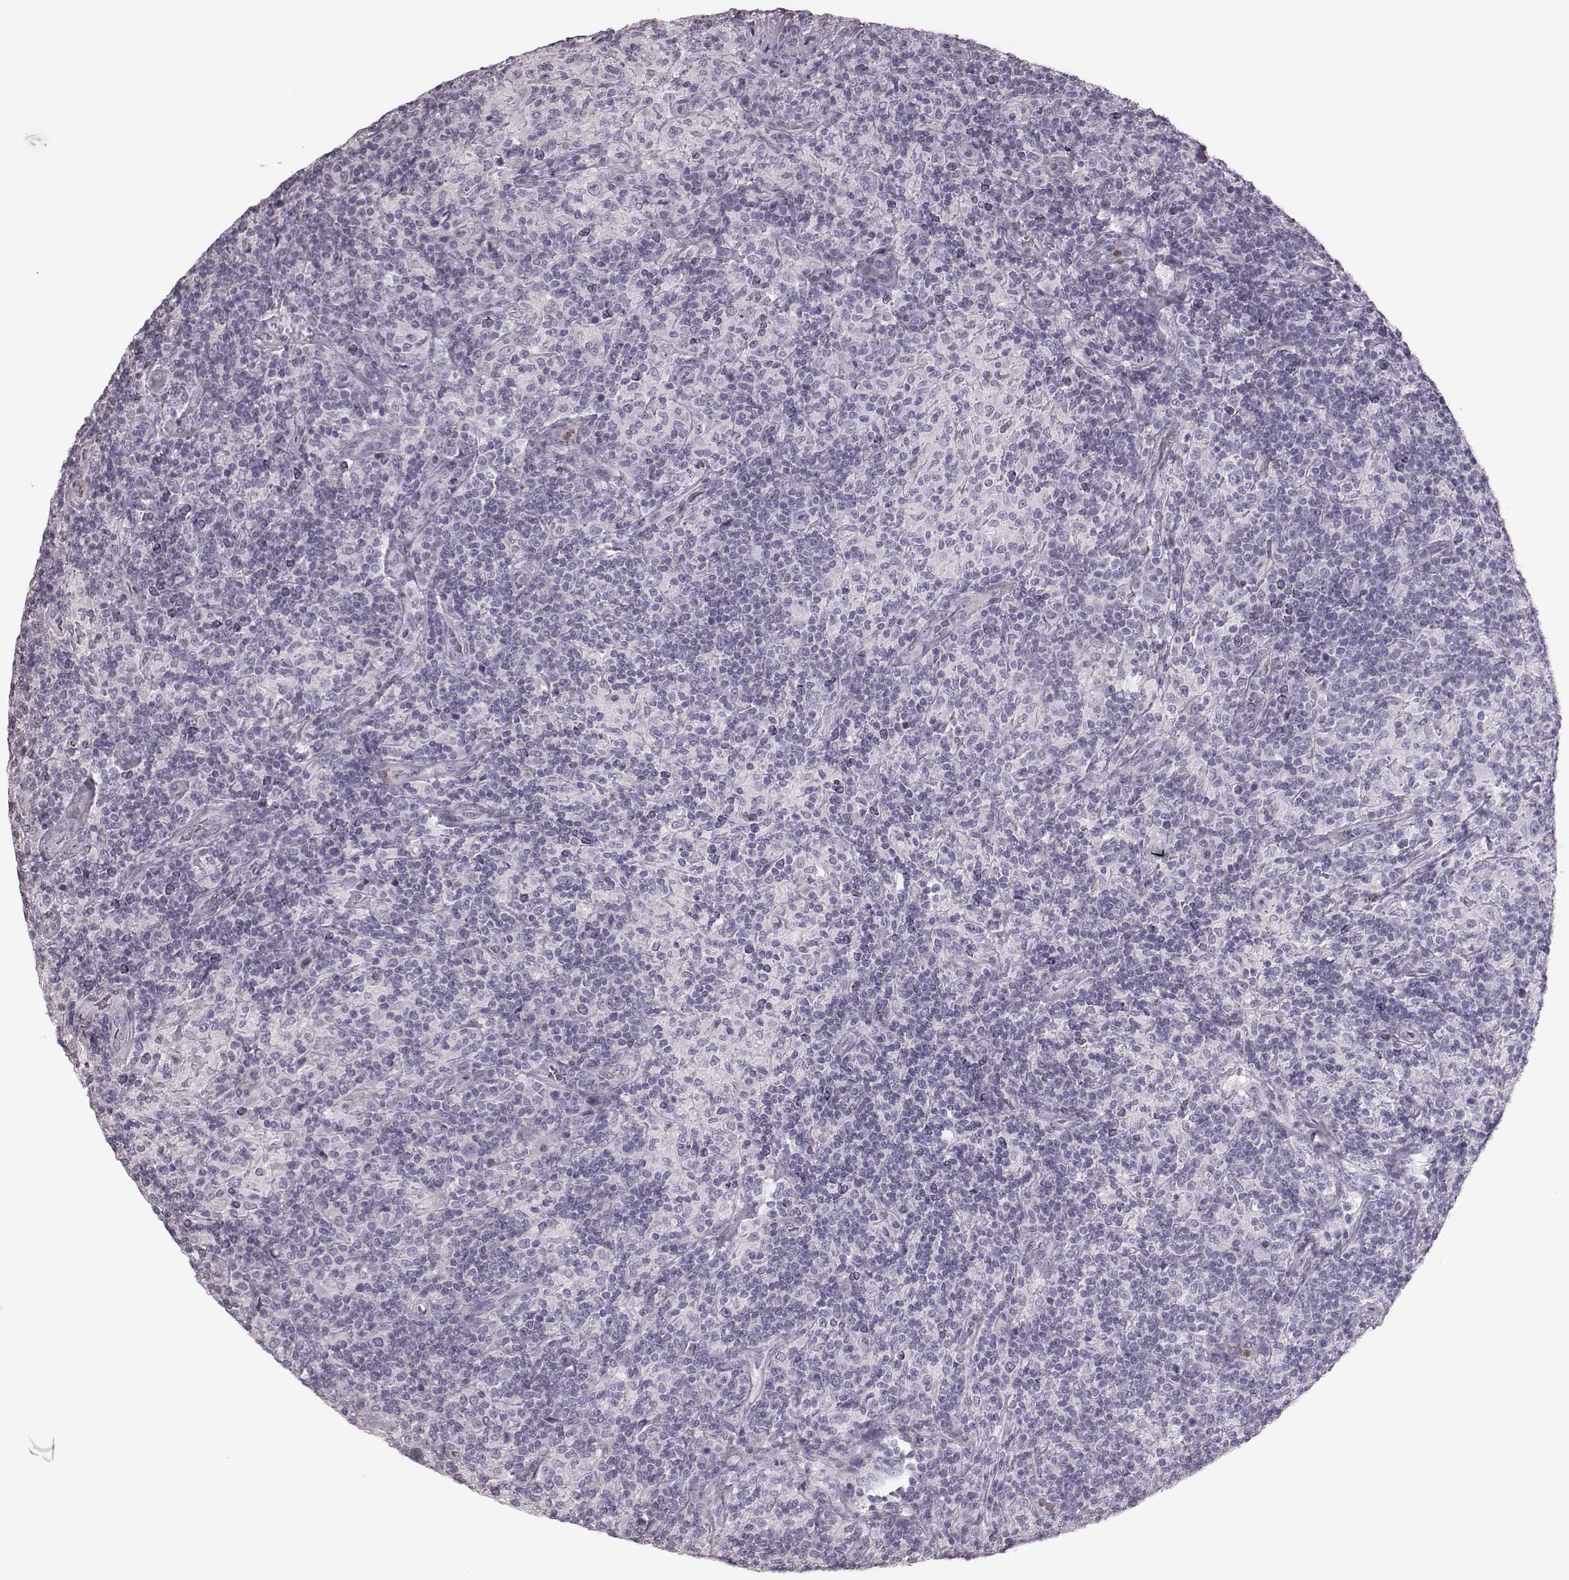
{"staining": {"intensity": "negative", "quantity": "none", "location": "none"}, "tissue": "lymphoma", "cell_type": "Tumor cells", "image_type": "cancer", "snomed": [{"axis": "morphology", "description": "Hodgkin's disease, NOS"}, {"axis": "topography", "description": "Lymph node"}], "caption": "Immunohistochemistry (IHC) of lymphoma exhibits no expression in tumor cells.", "gene": "ELANE", "patient": {"sex": "male", "age": 70}}